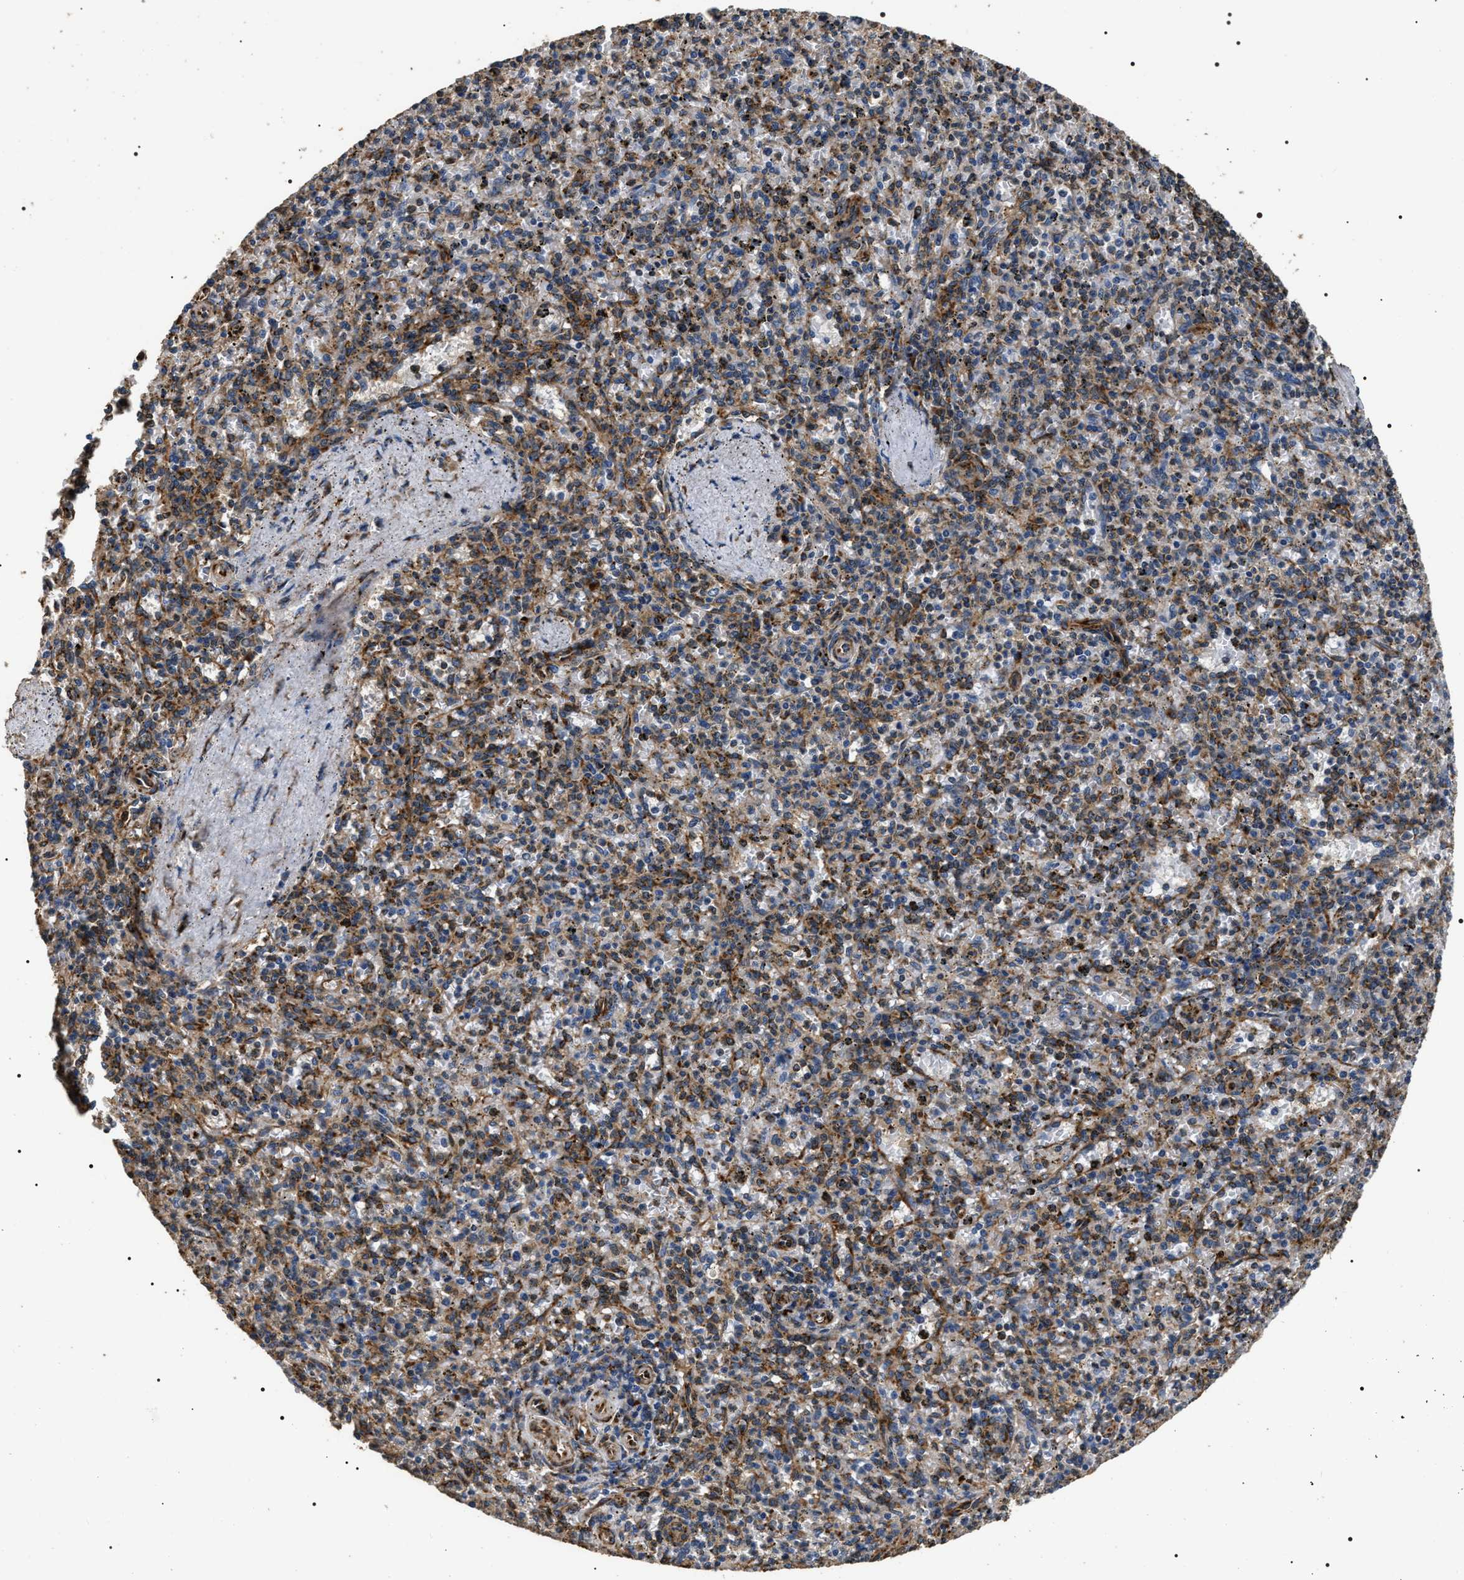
{"staining": {"intensity": "moderate", "quantity": "25%-75%", "location": "cytoplasmic/membranous"}, "tissue": "spleen", "cell_type": "Cells in red pulp", "image_type": "normal", "snomed": [{"axis": "morphology", "description": "Normal tissue, NOS"}, {"axis": "topography", "description": "Spleen"}], "caption": "Immunohistochemical staining of normal spleen exhibits moderate cytoplasmic/membranous protein positivity in approximately 25%-75% of cells in red pulp. (brown staining indicates protein expression, while blue staining denotes nuclei).", "gene": "KTN1", "patient": {"sex": "male", "age": 72}}